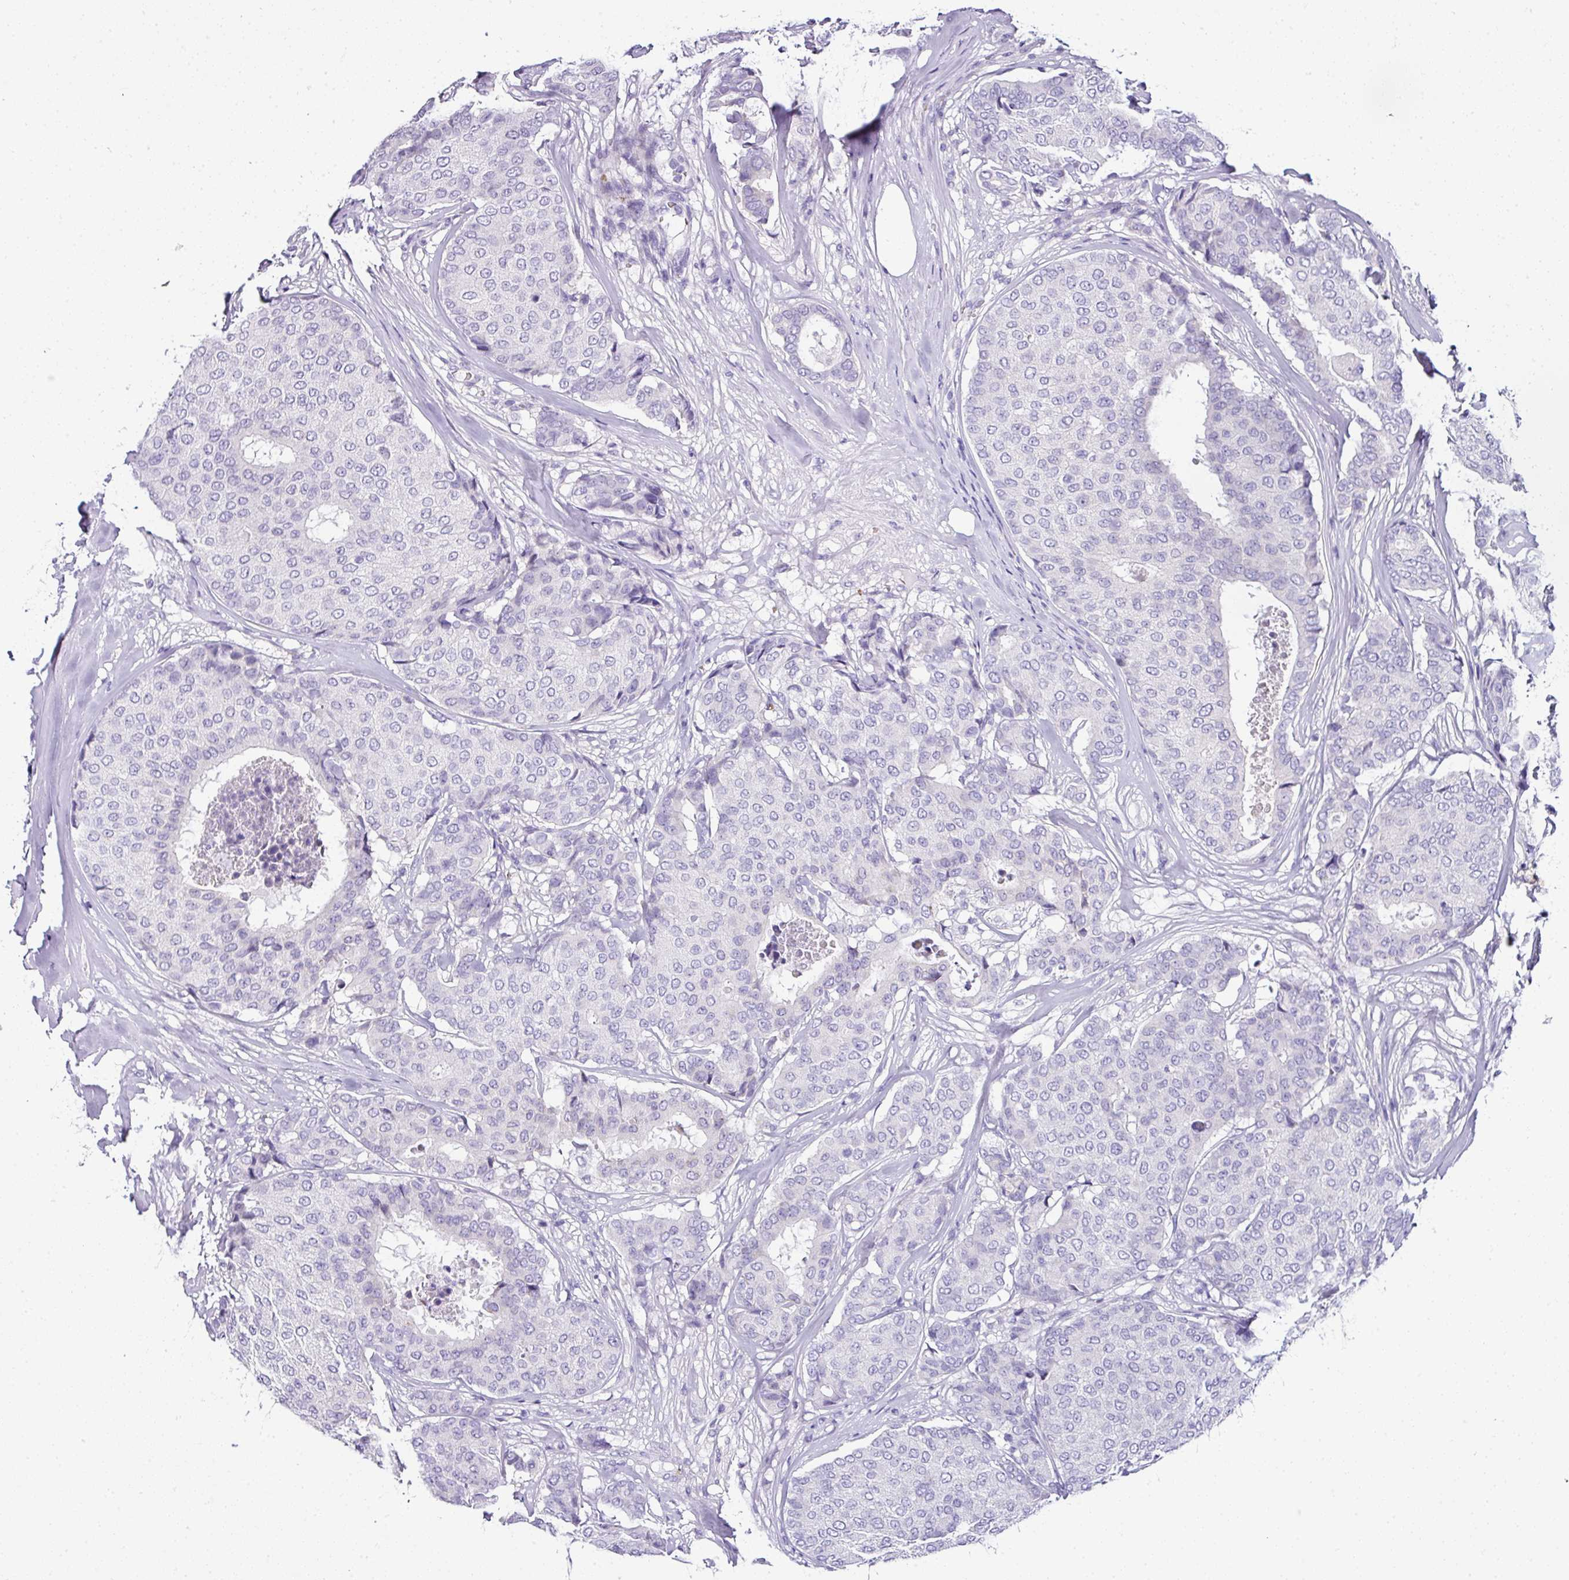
{"staining": {"intensity": "negative", "quantity": "none", "location": "none"}, "tissue": "breast cancer", "cell_type": "Tumor cells", "image_type": "cancer", "snomed": [{"axis": "morphology", "description": "Duct carcinoma"}, {"axis": "topography", "description": "Breast"}], "caption": "Immunohistochemical staining of human breast infiltrating ductal carcinoma exhibits no significant expression in tumor cells.", "gene": "NAPSA", "patient": {"sex": "female", "age": 75}}